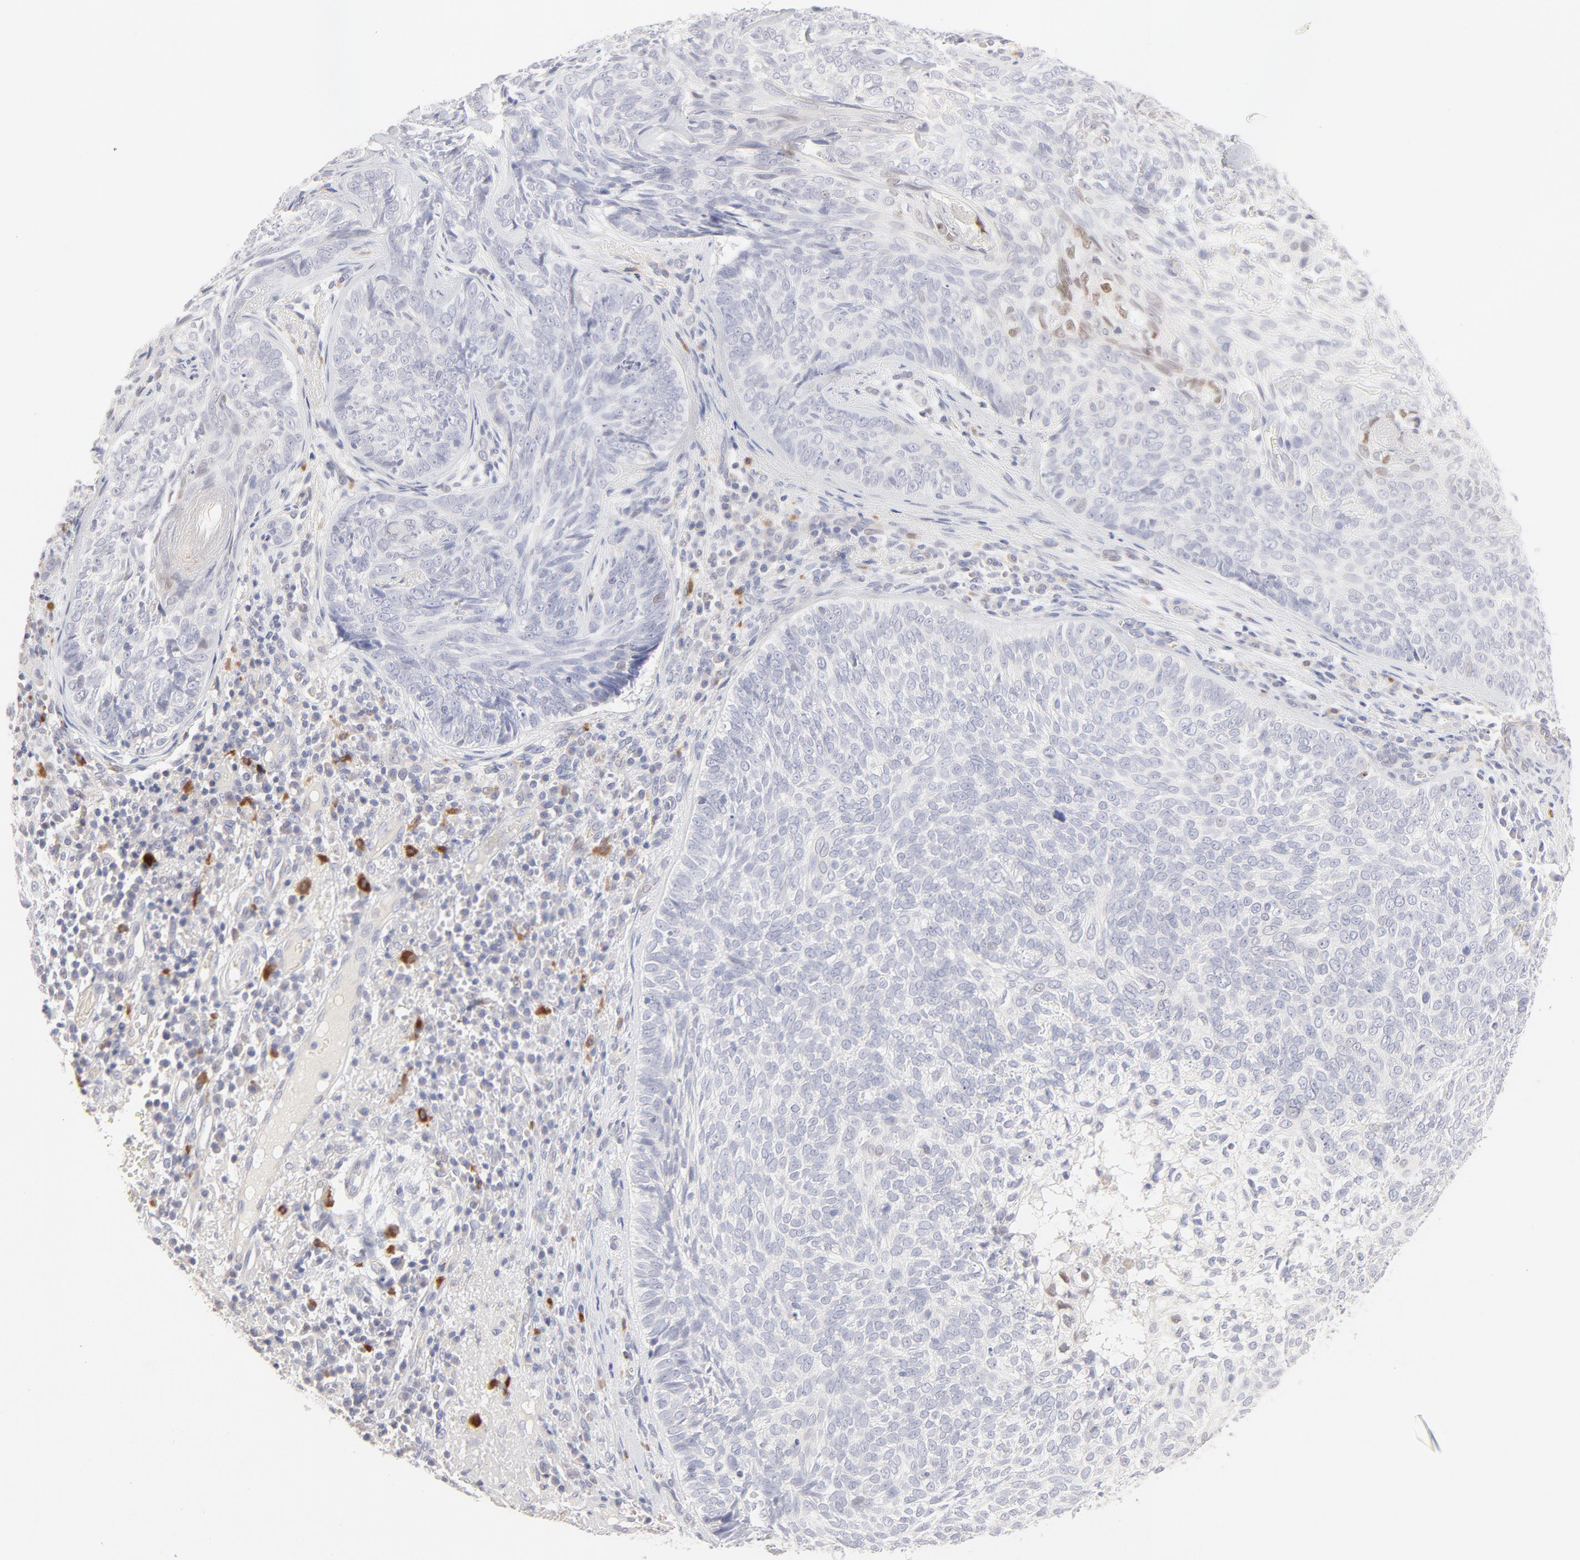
{"staining": {"intensity": "weak", "quantity": "<25%", "location": "nuclear"}, "tissue": "skin cancer", "cell_type": "Tumor cells", "image_type": "cancer", "snomed": [{"axis": "morphology", "description": "Basal cell carcinoma"}, {"axis": "topography", "description": "Skin"}], "caption": "IHC of skin cancer (basal cell carcinoma) demonstrates no positivity in tumor cells.", "gene": "ELF3", "patient": {"sex": "male", "age": 72}}